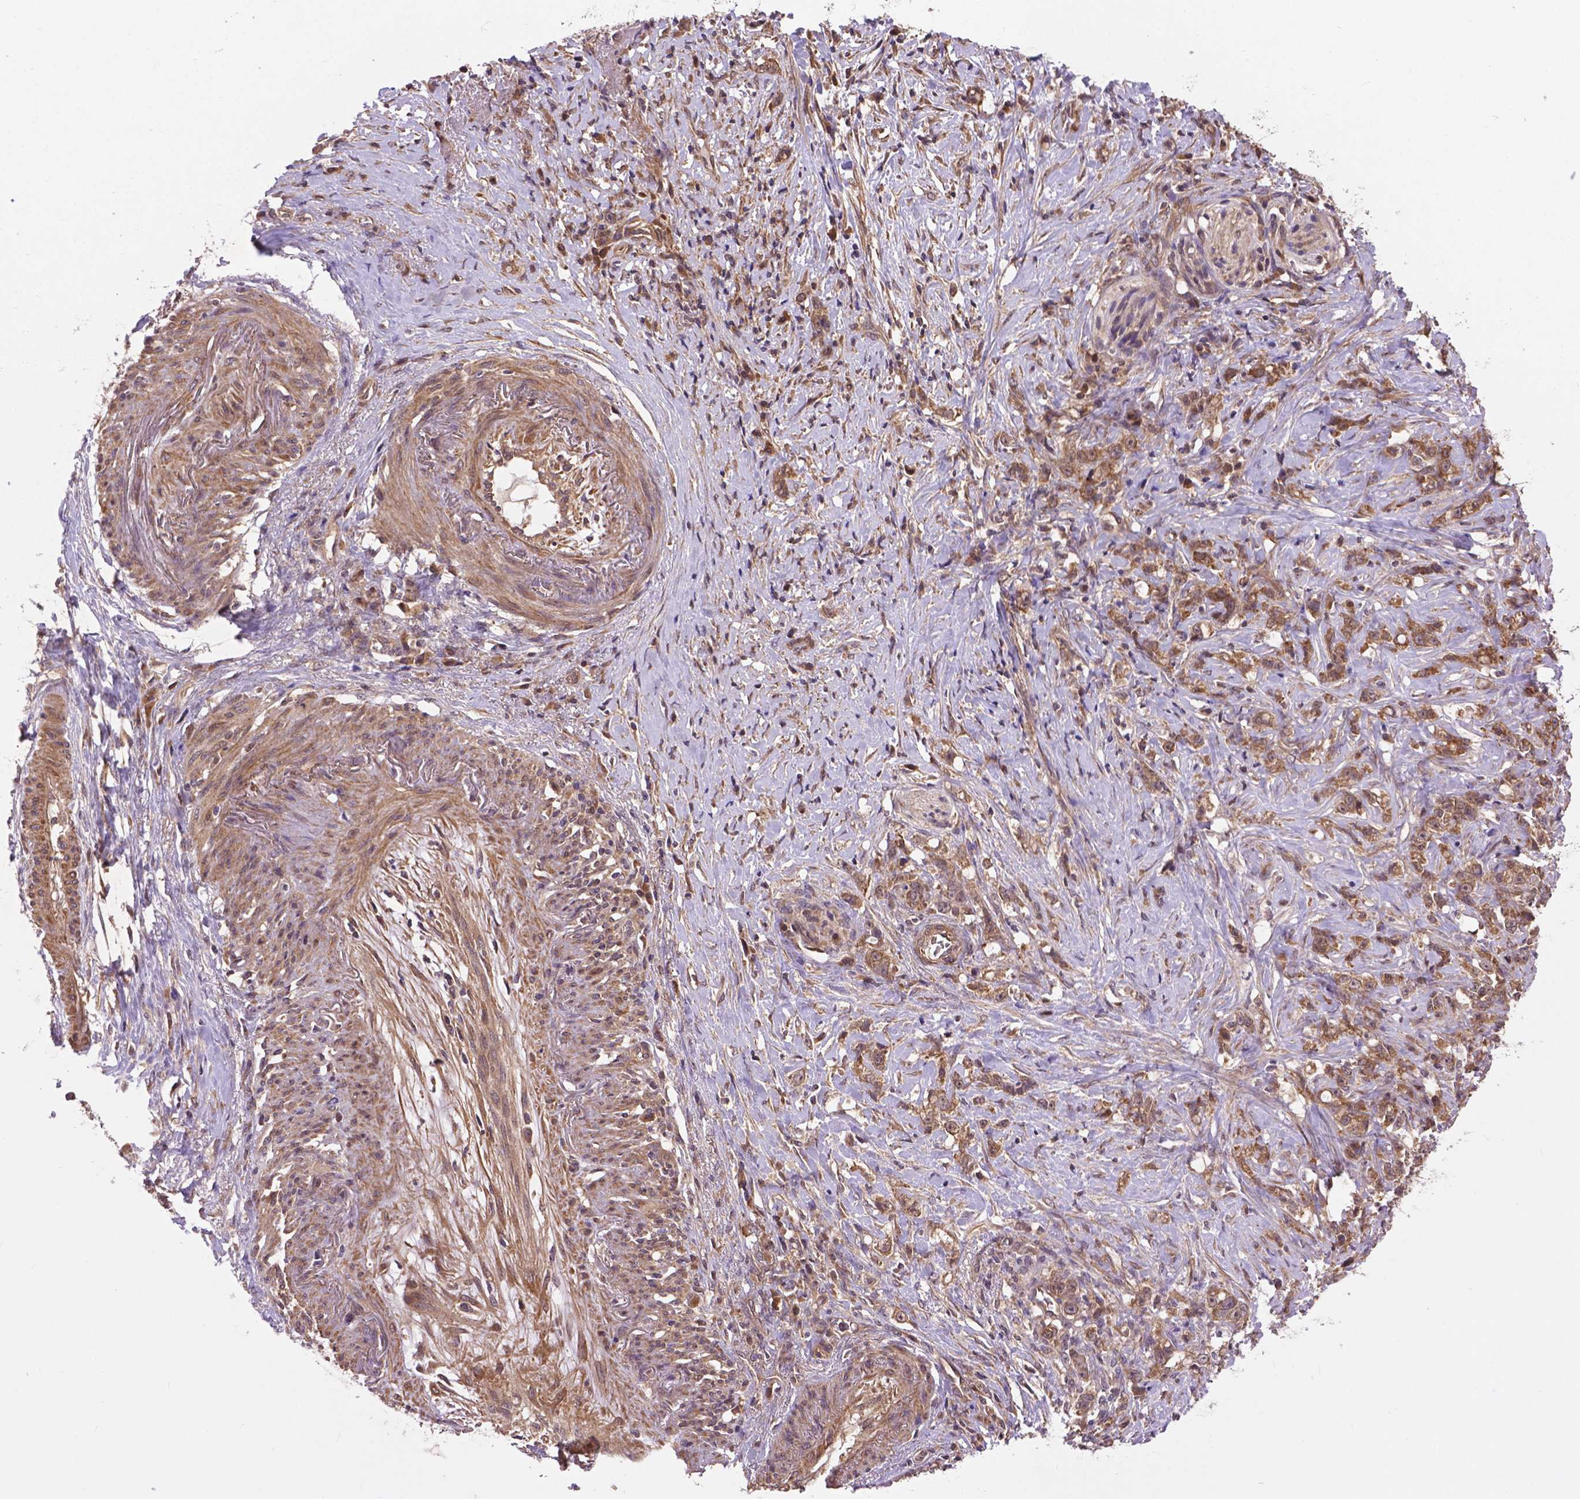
{"staining": {"intensity": "moderate", "quantity": ">75%", "location": "cytoplasmic/membranous"}, "tissue": "stomach cancer", "cell_type": "Tumor cells", "image_type": "cancer", "snomed": [{"axis": "morphology", "description": "Adenocarcinoma, NOS"}, {"axis": "topography", "description": "Stomach, lower"}], "caption": "This histopathology image displays immunohistochemistry (IHC) staining of stomach adenocarcinoma, with medium moderate cytoplasmic/membranous positivity in approximately >75% of tumor cells.", "gene": "ZNF616", "patient": {"sex": "male", "age": 88}}